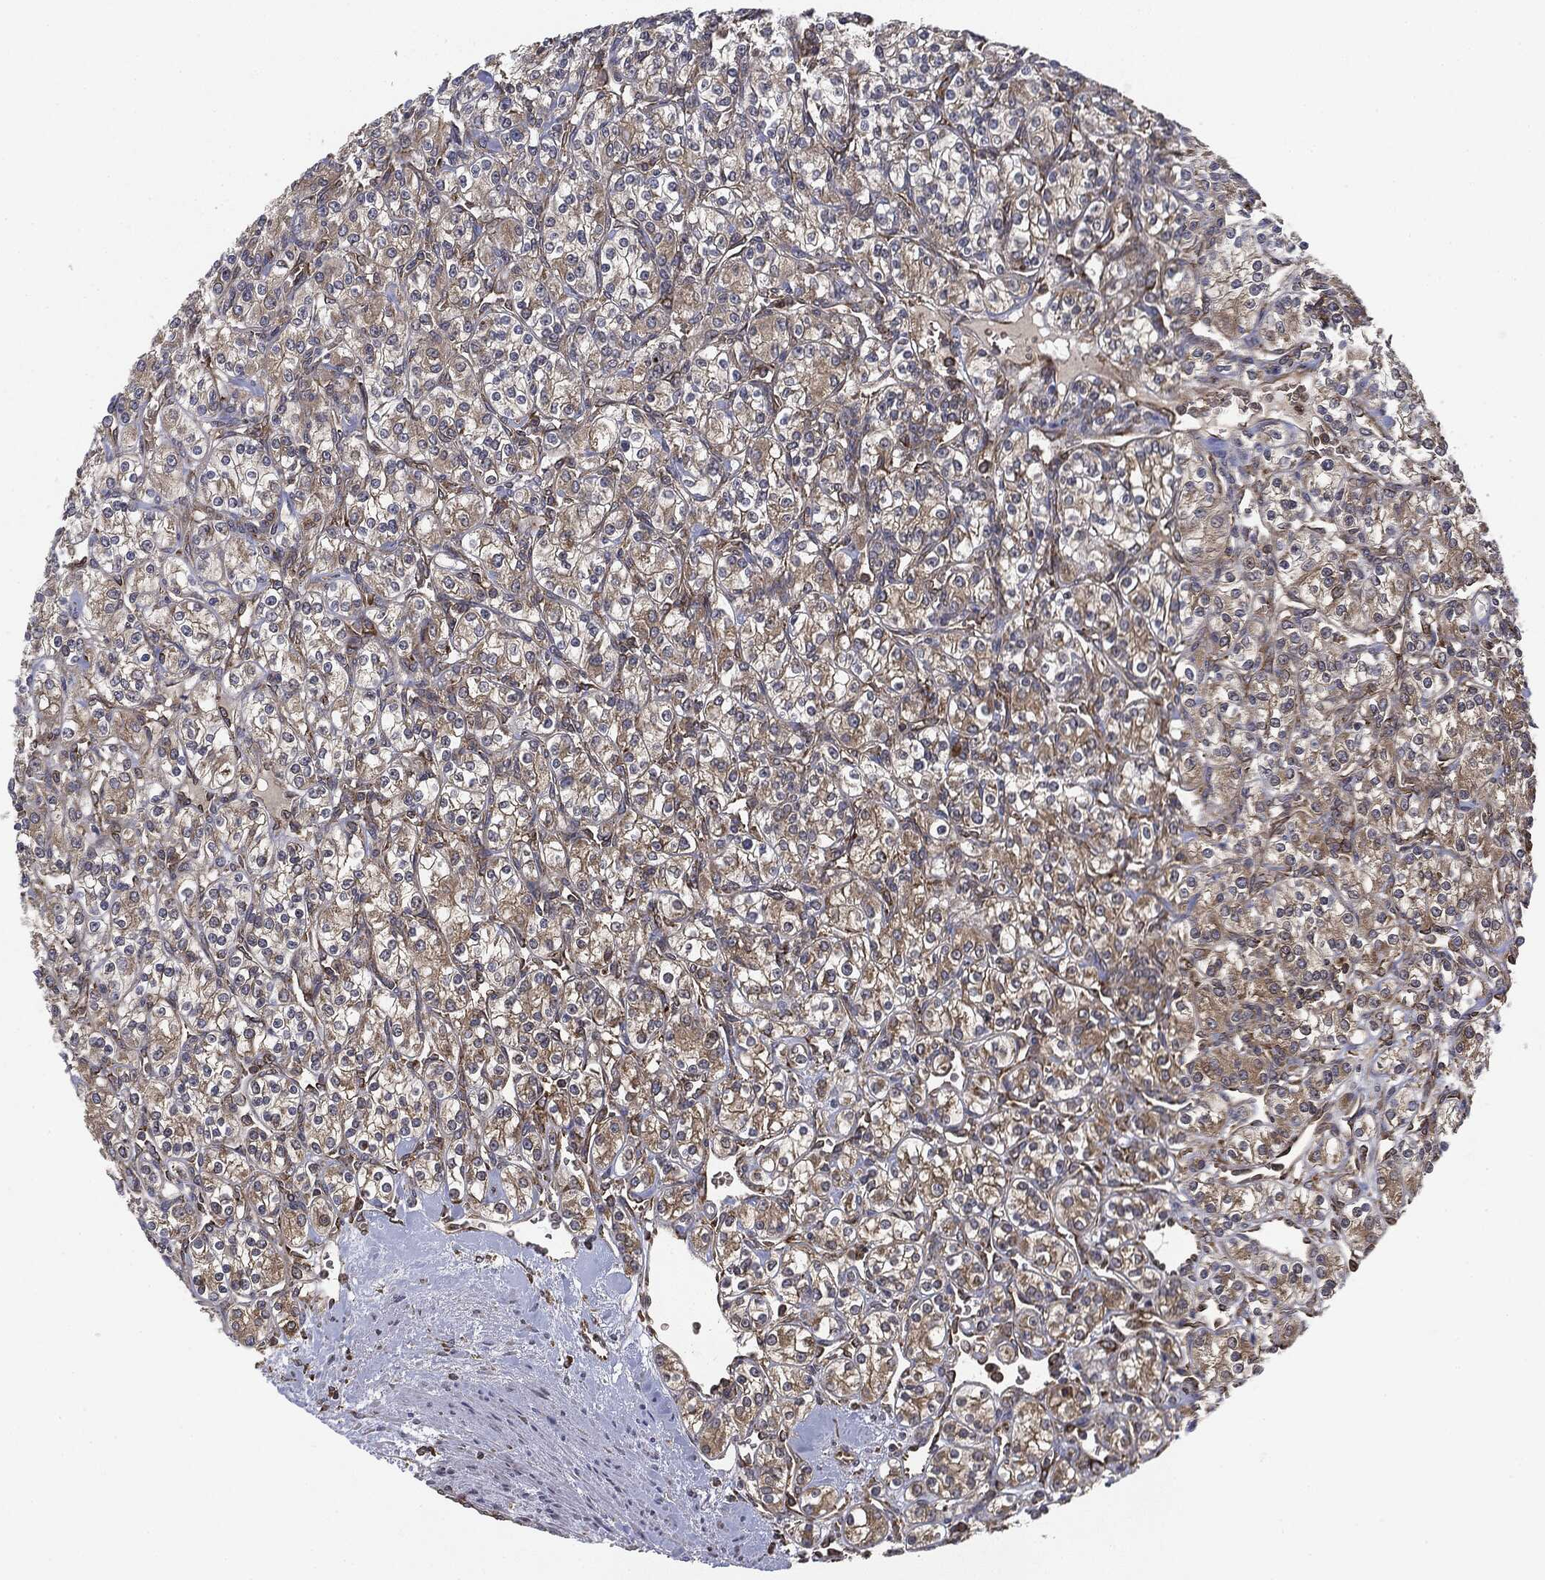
{"staining": {"intensity": "weak", "quantity": "25%-75%", "location": "cytoplasmic/membranous"}, "tissue": "renal cancer", "cell_type": "Tumor cells", "image_type": "cancer", "snomed": [{"axis": "morphology", "description": "Adenocarcinoma, NOS"}, {"axis": "topography", "description": "Kidney"}], "caption": "Protein expression analysis of human renal adenocarcinoma reveals weak cytoplasmic/membranous positivity in about 25%-75% of tumor cells. Nuclei are stained in blue.", "gene": "EIF2AK2", "patient": {"sex": "male", "age": 77}}